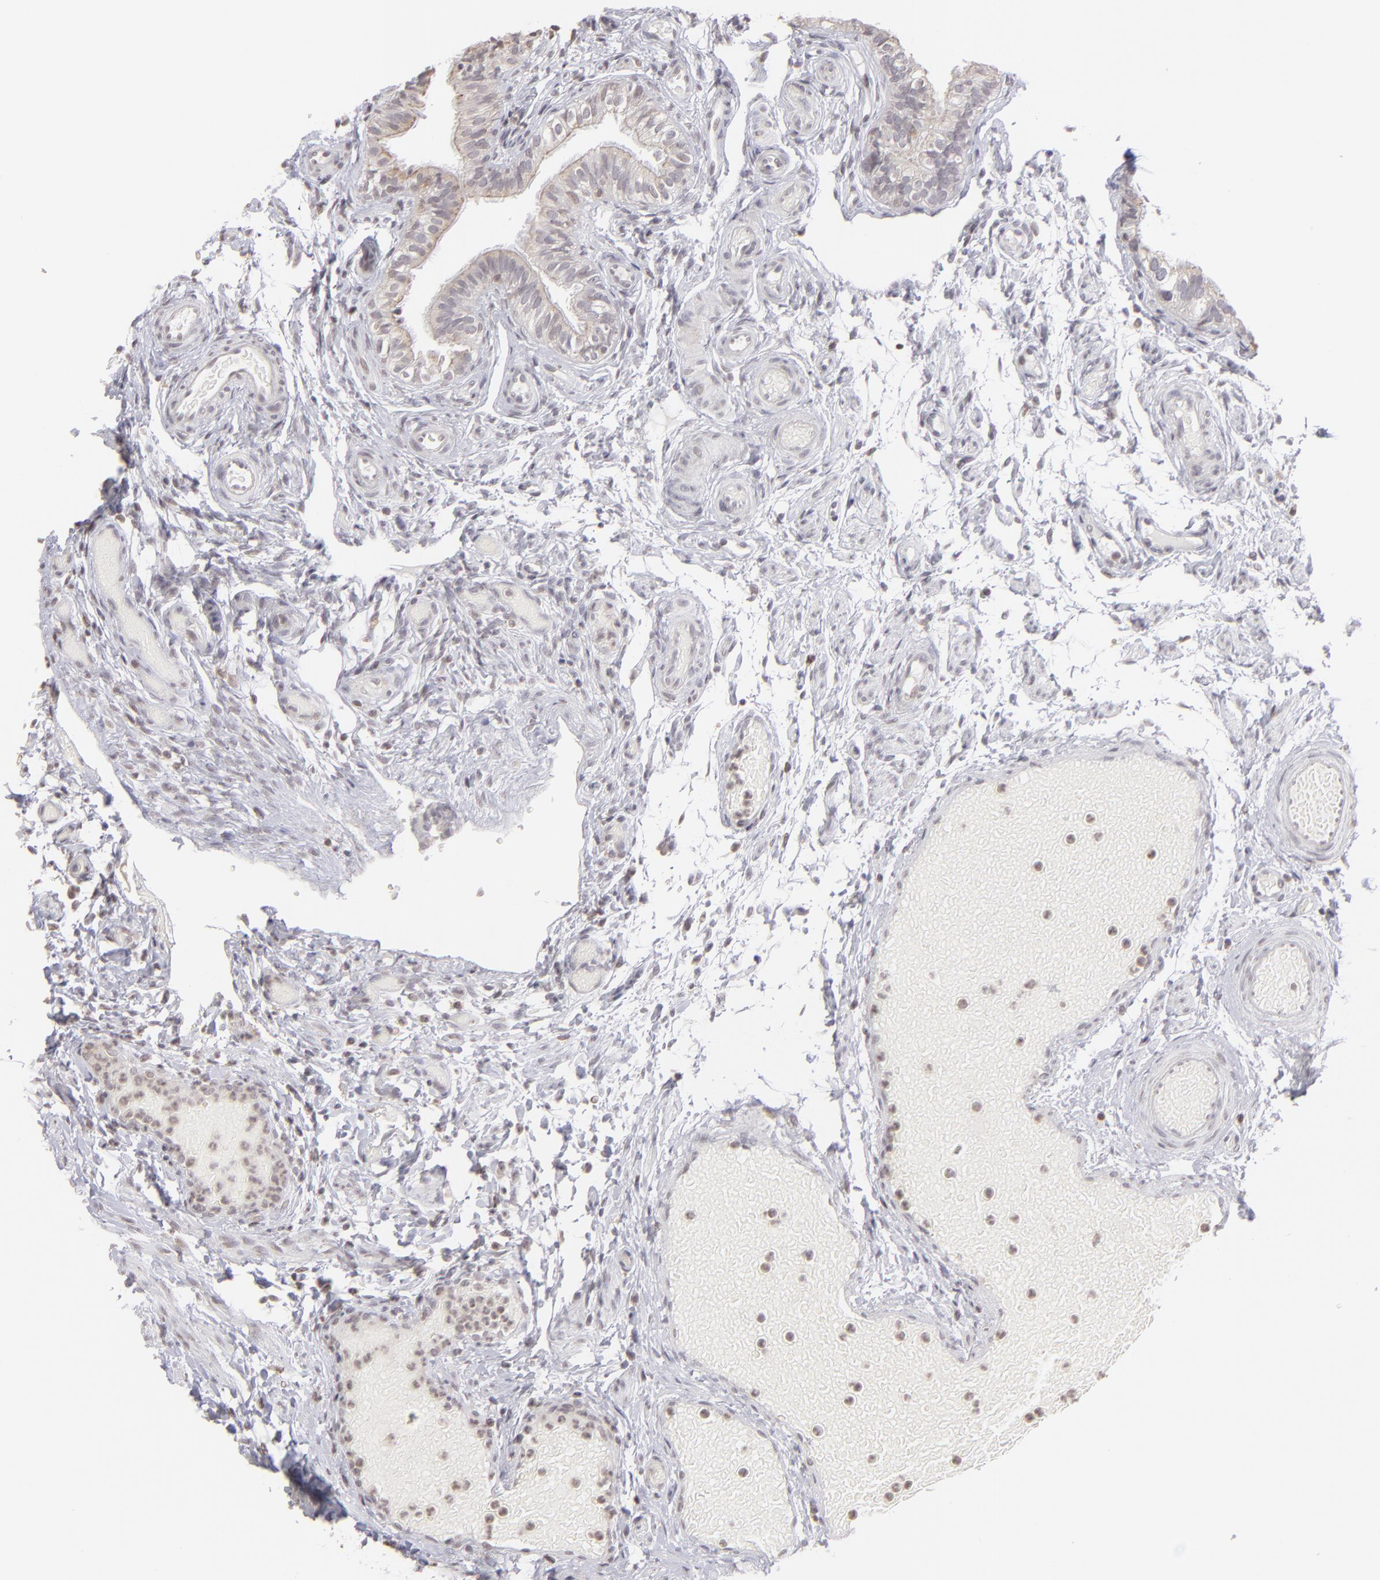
{"staining": {"intensity": "negative", "quantity": "none", "location": "none"}, "tissue": "fallopian tube", "cell_type": "Glandular cells", "image_type": "normal", "snomed": [{"axis": "morphology", "description": "Normal tissue, NOS"}, {"axis": "morphology", "description": "Dermoid, NOS"}, {"axis": "topography", "description": "Fallopian tube"}], "caption": "Fallopian tube stained for a protein using immunohistochemistry exhibits no positivity glandular cells.", "gene": "CLDN2", "patient": {"sex": "female", "age": 33}}